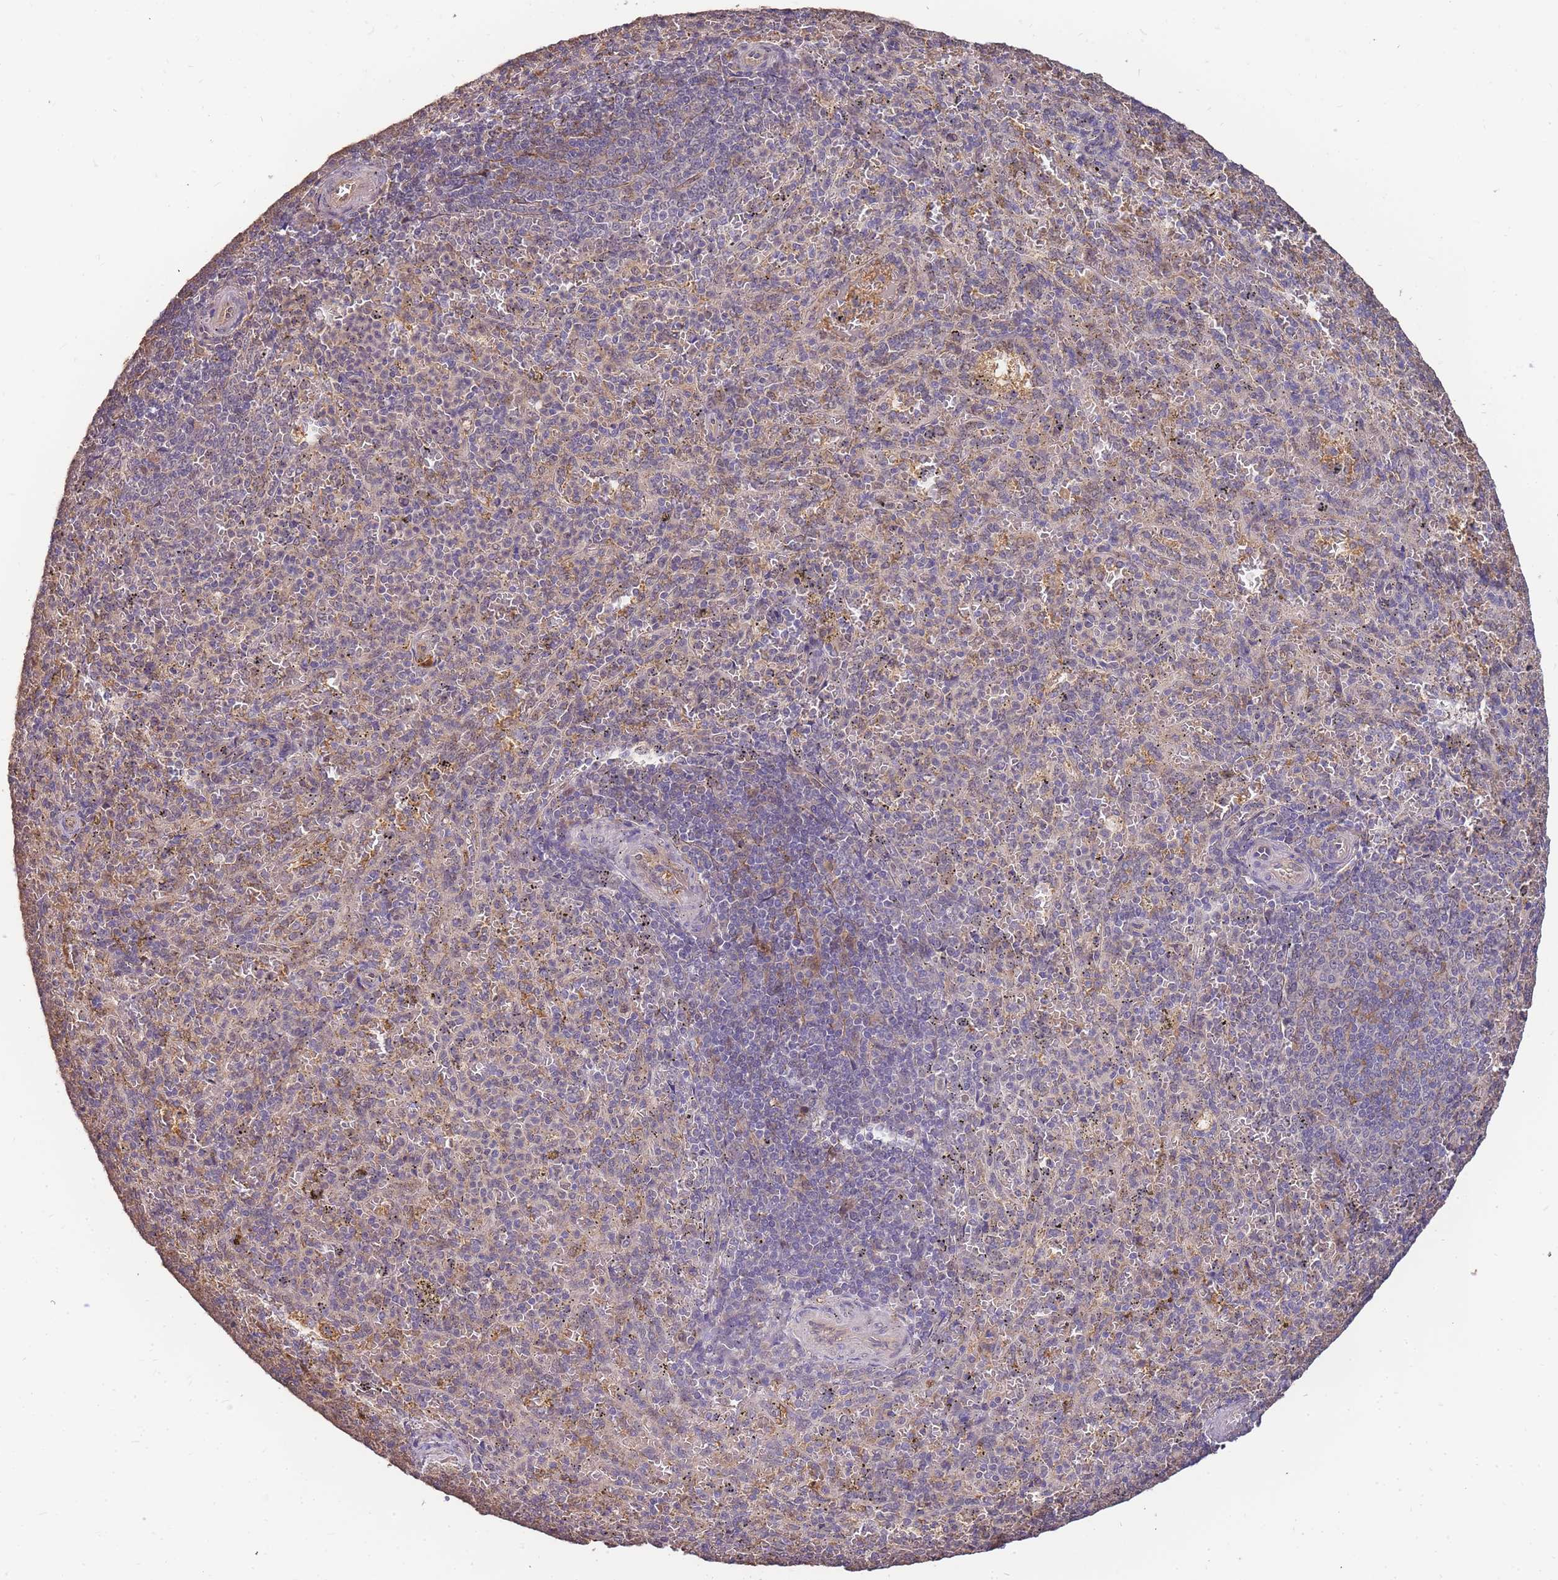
{"staining": {"intensity": "weak", "quantity": "<25%", "location": "cytoplasmic/membranous,nuclear"}, "tissue": "spleen", "cell_type": "Cells in red pulp", "image_type": "normal", "snomed": [{"axis": "morphology", "description": "Normal tissue, NOS"}, {"axis": "topography", "description": "Spleen"}], "caption": "Cells in red pulp are negative for protein expression in normal human spleen. The staining is performed using DAB (3,3'-diaminobenzidine) brown chromogen with nuclei counter-stained in using hematoxylin.", "gene": "CDKN2AIPNL", "patient": {"sex": "female", "age": 21}}